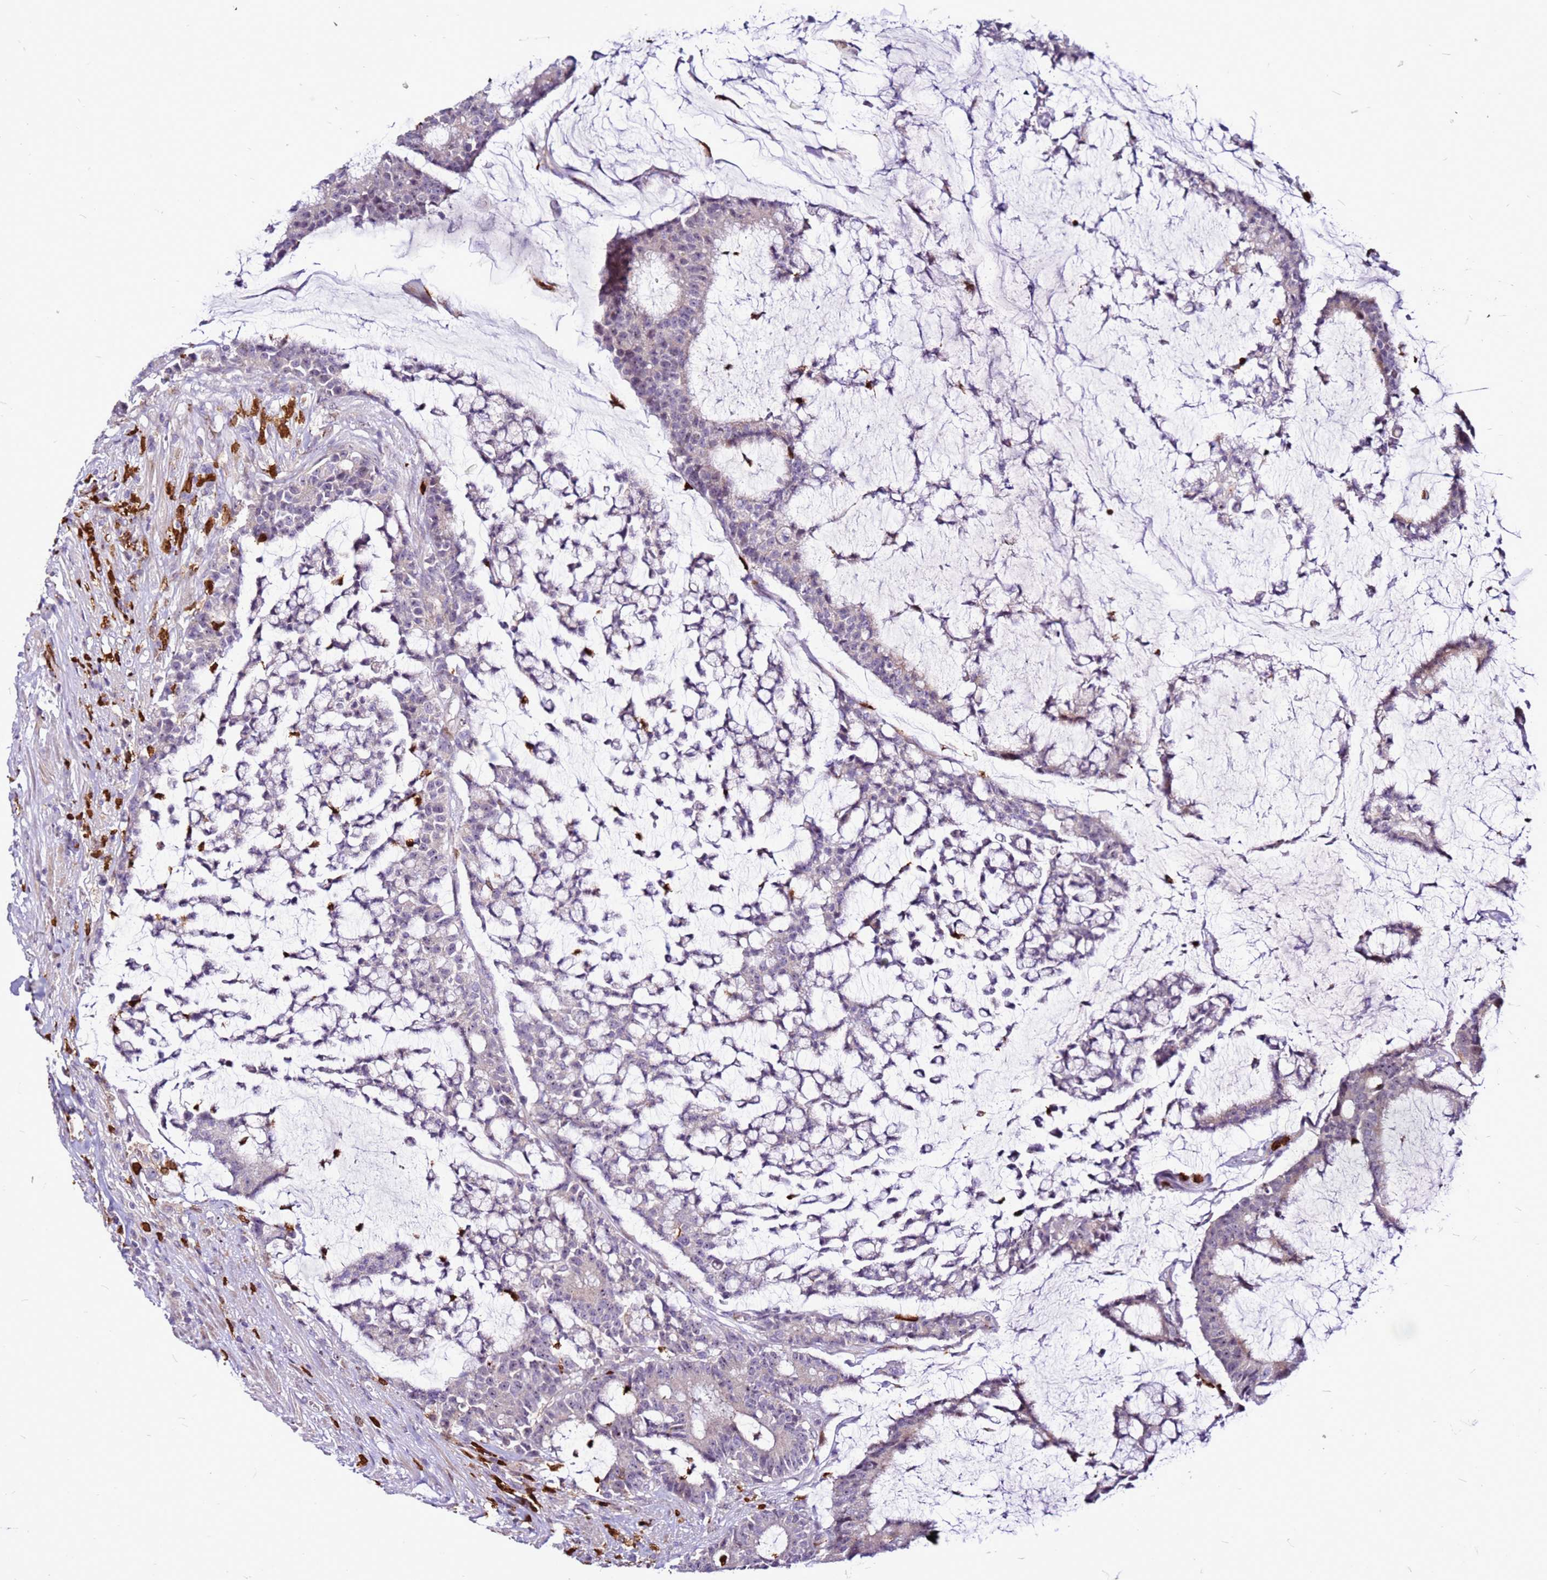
{"staining": {"intensity": "negative", "quantity": "none", "location": "none"}, "tissue": "colorectal cancer", "cell_type": "Tumor cells", "image_type": "cancer", "snomed": [{"axis": "morphology", "description": "Adenocarcinoma, NOS"}, {"axis": "topography", "description": "Colon"}], "caption": "This is an immunohistochemistry histopathology image of human colorectal cancer (adenocarcinoma). There is no expression in tumor cells.", "gene": "VPS4B", "patient": {"sex": "female", "age": 84}}